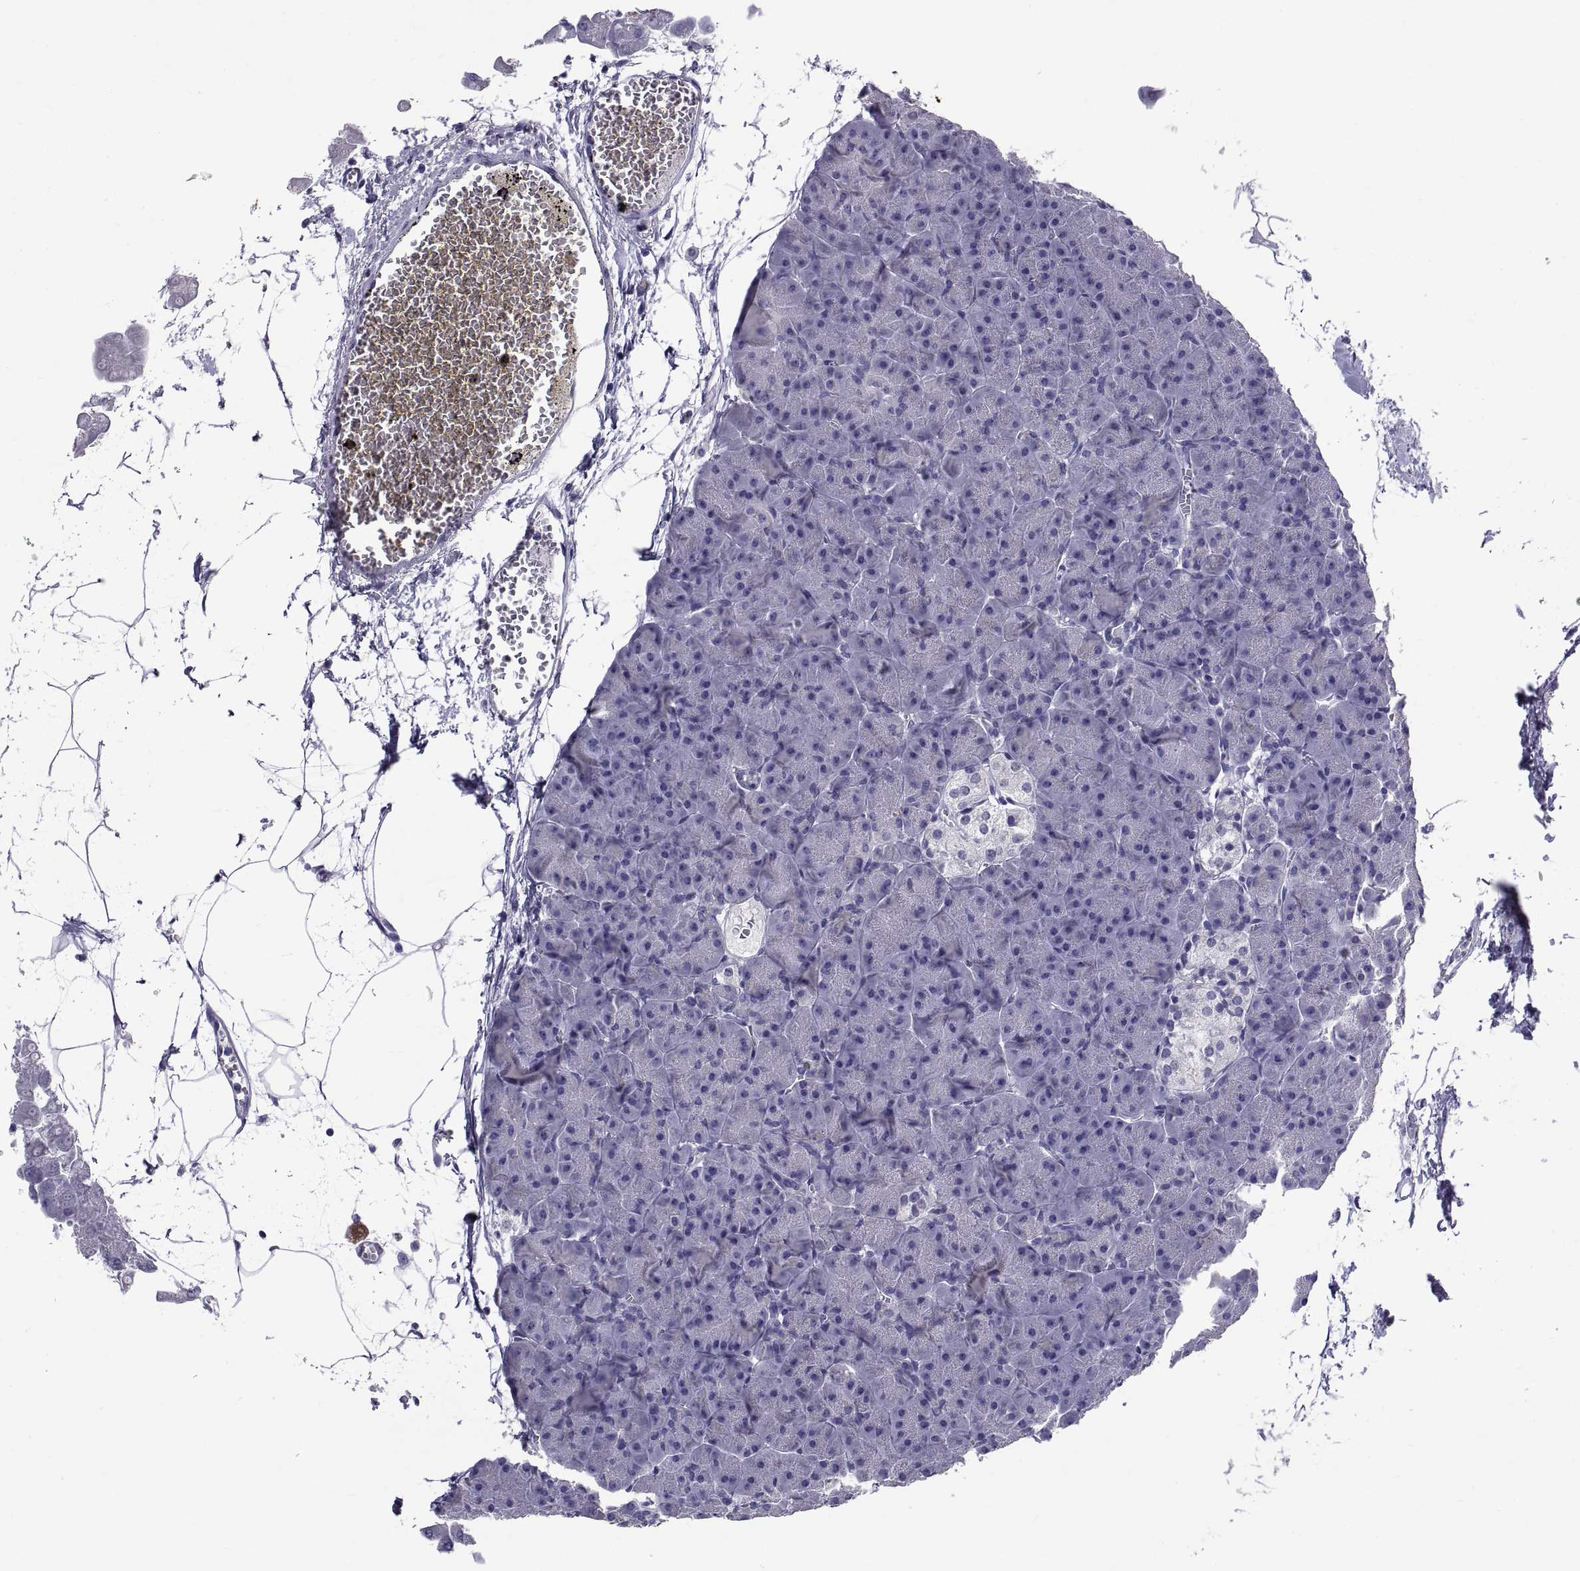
{"staining": {"intensity": "negative", "quantity": "none", "location": "none"}, "tissue": "pancreas", "cell_type": "Exocrine glandular cells", "image_type": "normal", "snomed": [{"axis": "morphology", "description": "Normal tissue, NOS"}, {"axis": "topography", "description": "Adipose tissue"}, {"axis": "topography", "description": "Pancreas"}, {"axis": "topography", "description": "Peripheral nerve tissue"}], "caption": "DAB immunohistochemical staining of unremarkable pancreas shows no significant staining in exocrine glandular cells. Brightfield microscopy of immunohistochemistry stained with DAB (3,3'-diaminobenzidine) (brown) and hematoxylin (blue), captured at high magnification.", "gene": "TGFBR3L", "patient": {"sex": "female", "age": 58}}